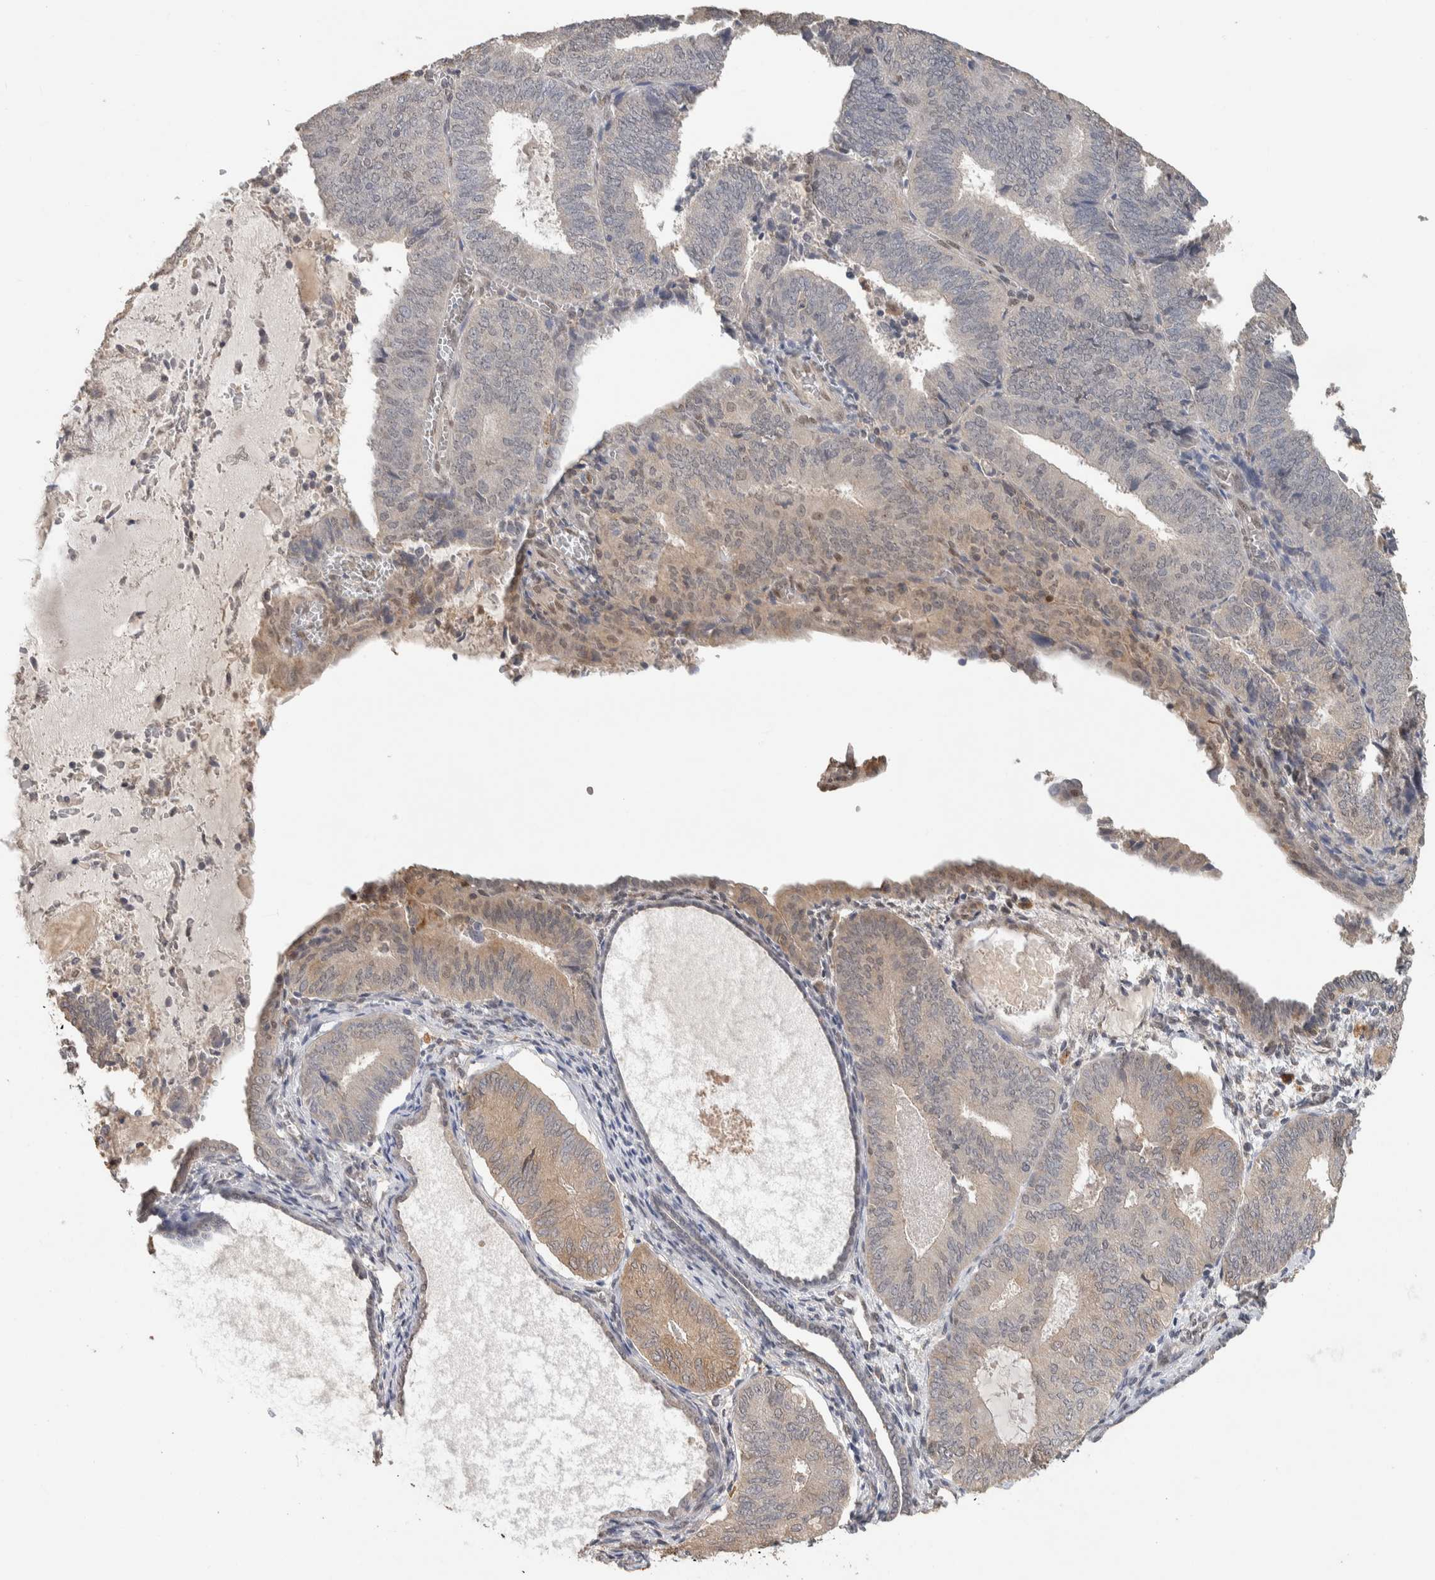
{"staining": {"intensity": "weak", "quantity": "25%-75%", "location": "cytoplasmic/membranous"}, "tissue": "endometrial cancer", "cell_type": "Tumor cells", "image_type": "cancer", "snomed": [{"axis": "morphology", "description": "Adenocarcinoma, NOS"}, {"axis": "topography", "description": "Endometrium"}], "caption": "Immunohistochemical staining of human endometrial adenocarcinoma exhibits low levels of weak cytoplasmic/membranous protein positivity in approximately 25%-75% of tumor cells.", "gene": "CYSRT1", "patient": {"sex": "female", "age": 81}}